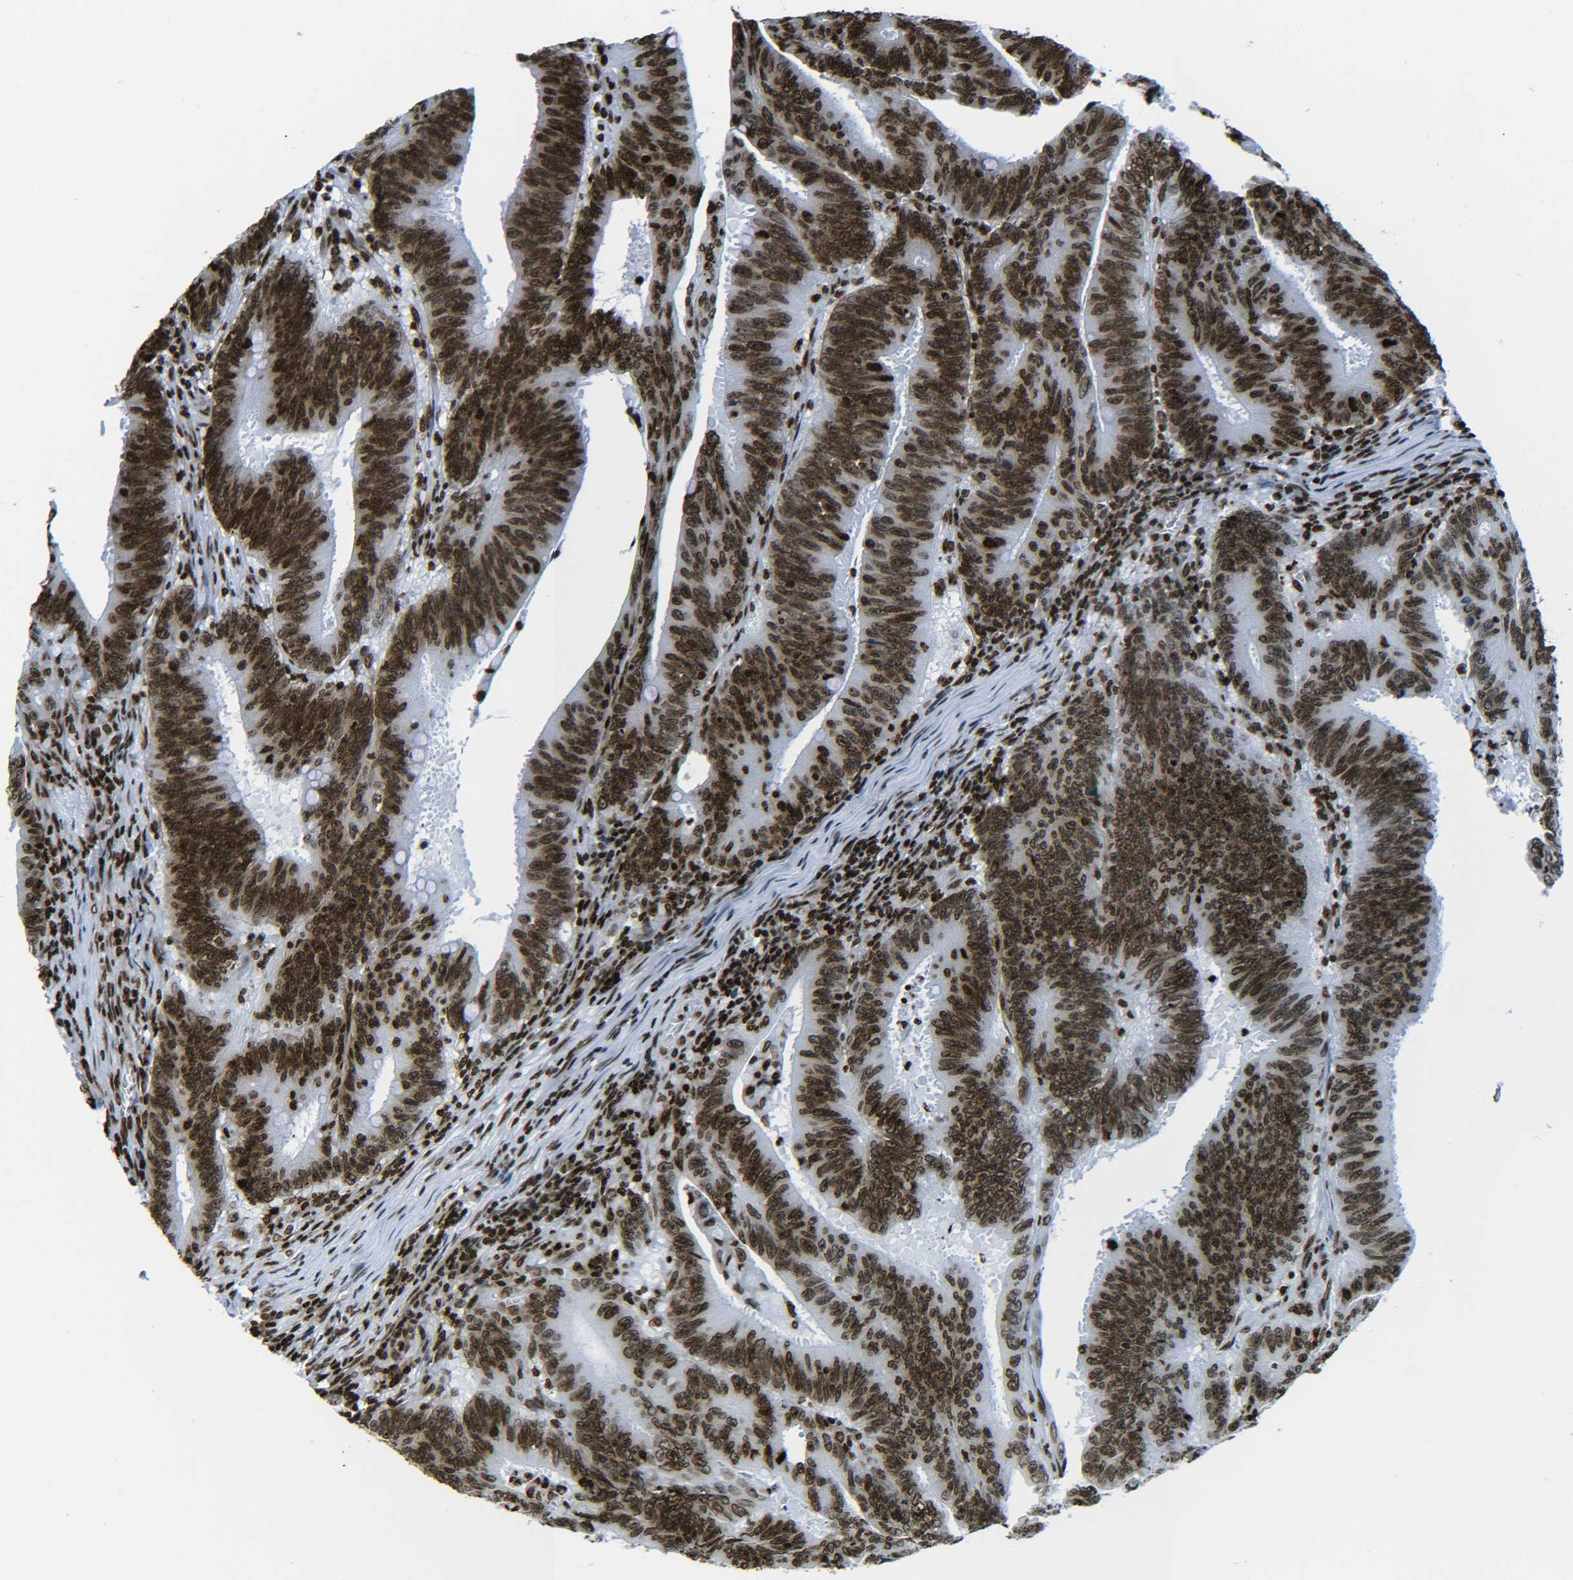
{"staining": {"intensity": "strong", "quantity": ">75%", "location": "nuclear"}, "tissue": "colorectal cancer", "cell_type": "Tumor cells", "image_type": "cancer", "snomed": [{"axis": "morphology", "description": "Adenocarcinoma, NOS"}, {"axis": "topography", "description": "Colon"}], "caption": "A micrograph of human colorectal adenocarcinoma stained for a protein shows strong nuclear brown staining in tumor cells.", "gene": "H2AX", "patient": {"sex": "male", "age": 45}}